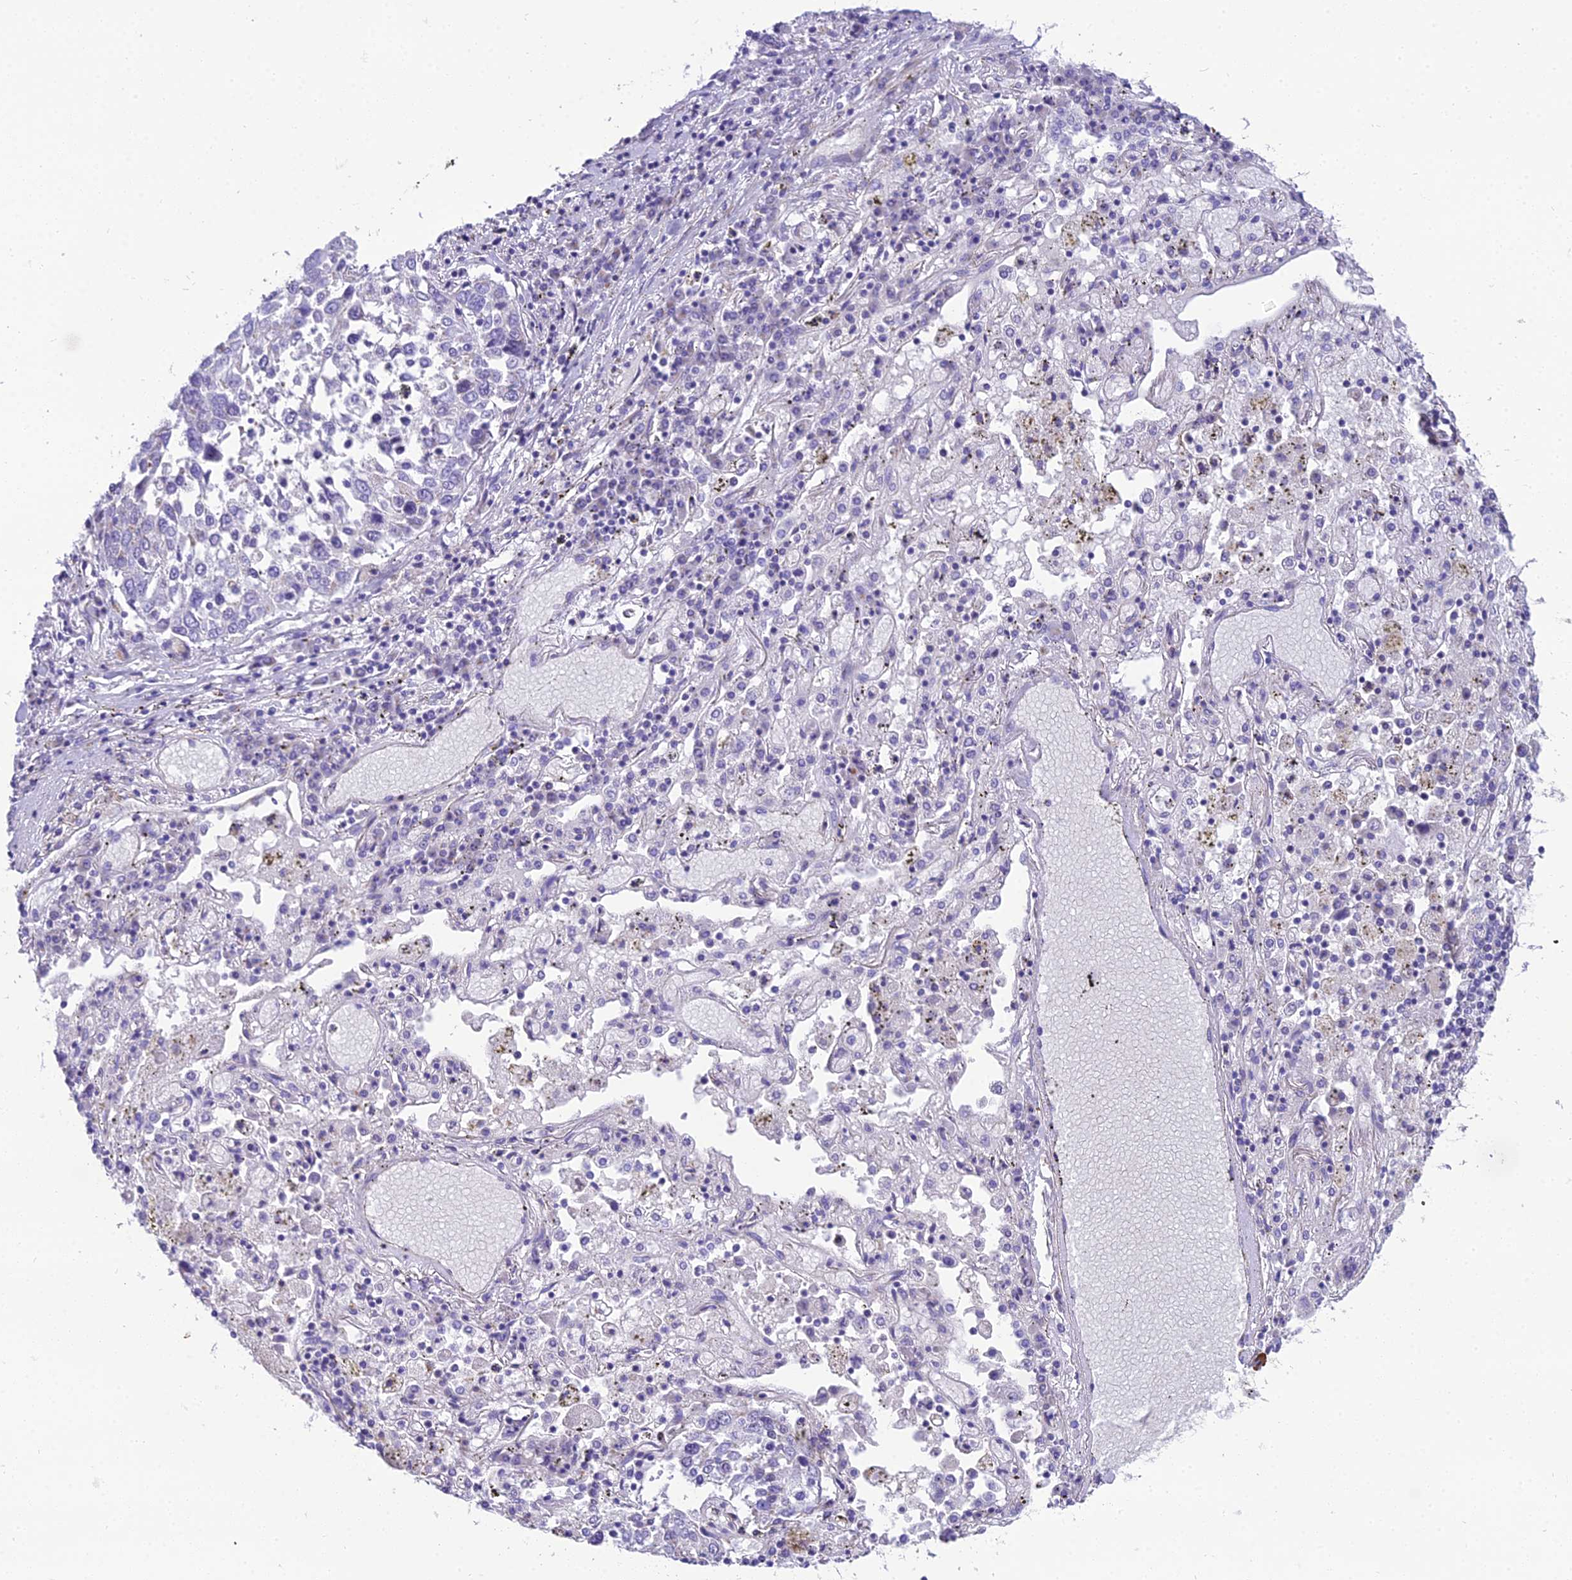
{"staining": {"intensity": "negative", "quantity": "none", "location": "none"}, "tissue": "lung cancer", "cell_type": "Tumor cells", "image_type": "cancer", "snomed": [{"axis": "morphology", "description": "Squamous cell carcinoma, NOS"}, {"axis": "topography", "description": "Lung"}], "caption": "High power microscopy micrograph of an immunohistochemistry (IHC) photomicrograph of squamous cell carcinoma (lung), revealing no significant staining in tumor cells. (Stains: DAB (3,3'-diaminobenzidine) IHC with hematoxylin counter stain, Microscopy: brightfield microscopy at high magnification).", "gene": "GFRA1", "patient": {"sex": "male", "age": 65}}